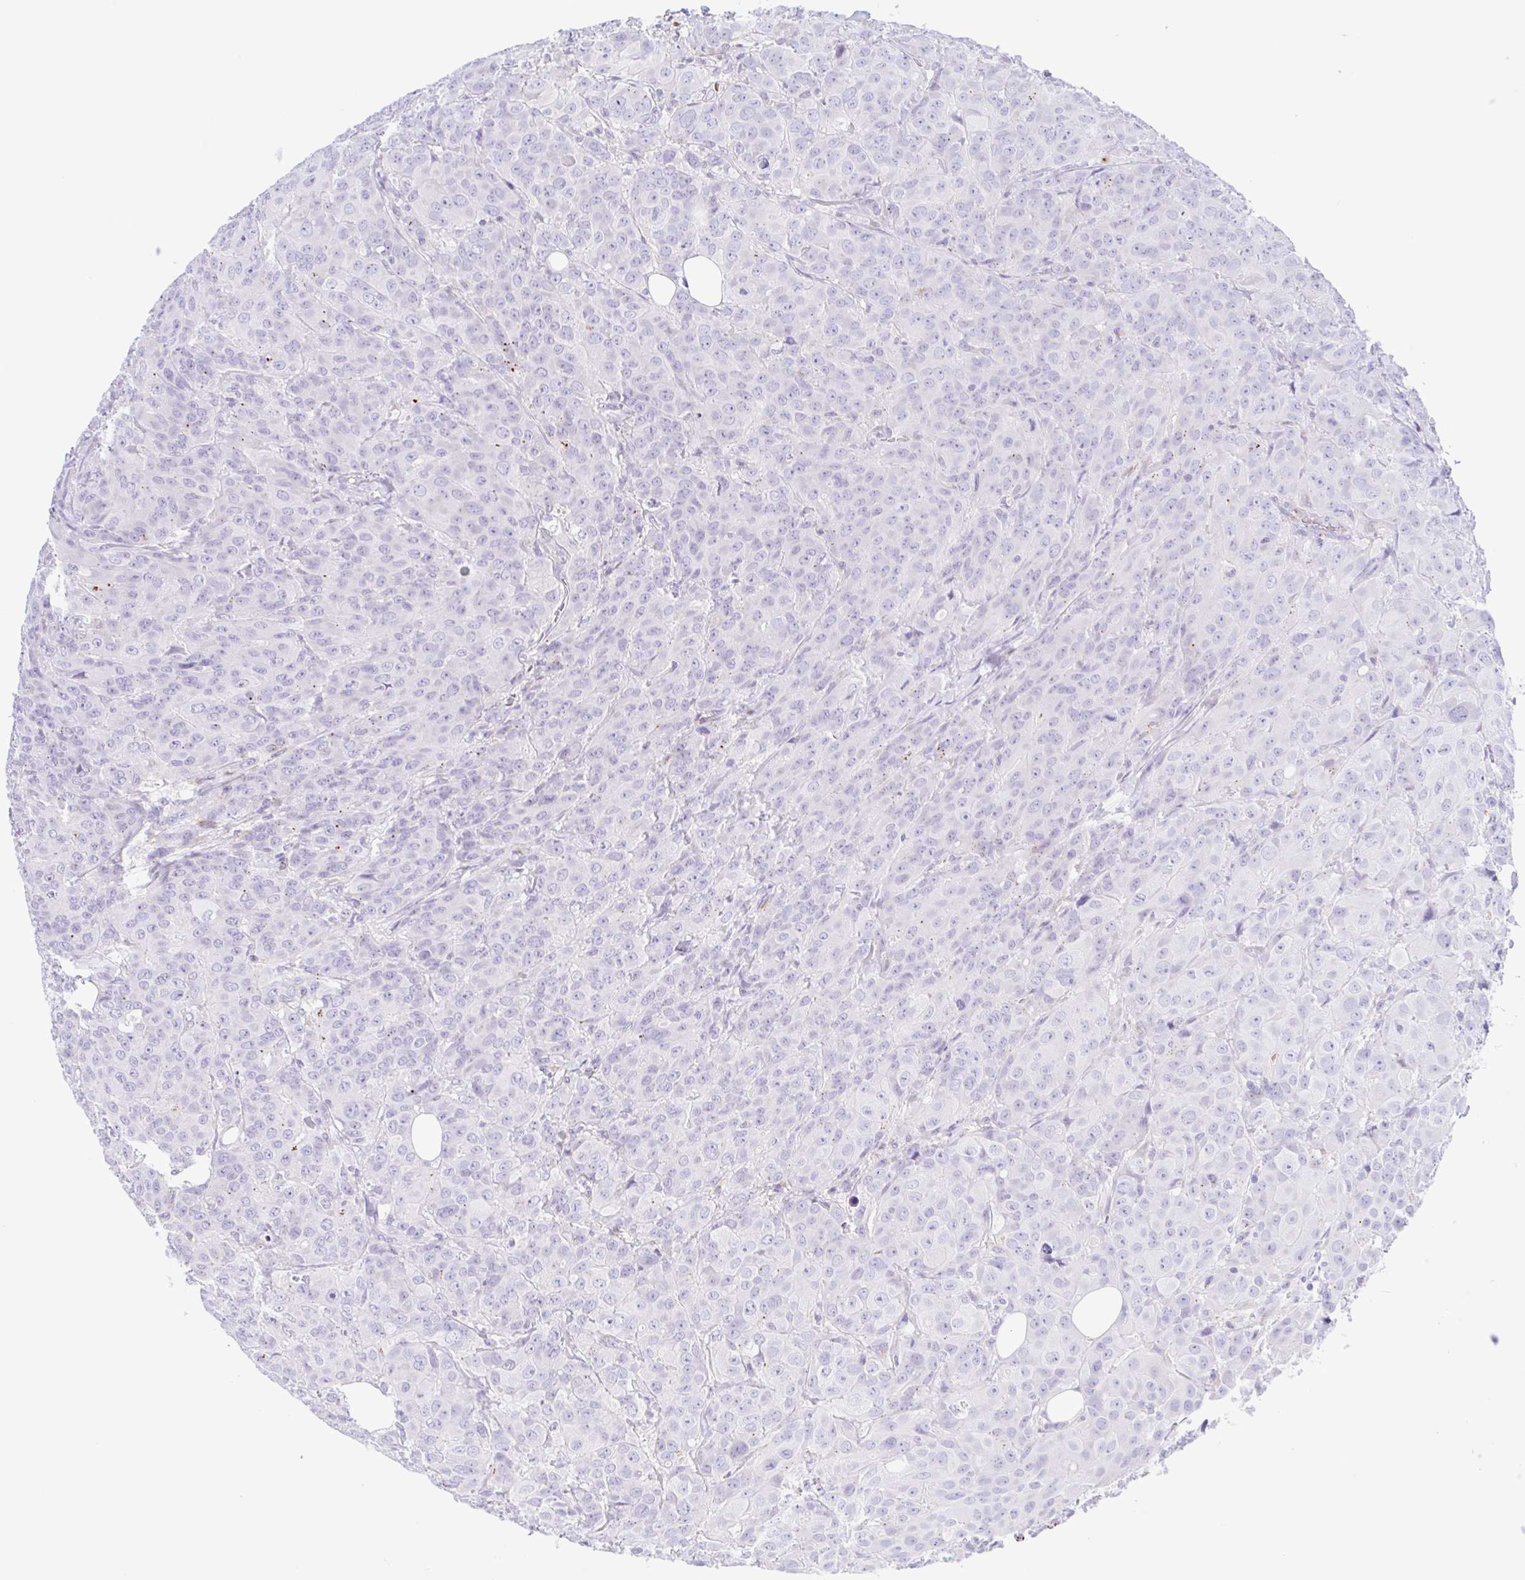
{"staining": {"intensity": "negative", "quantity": "none", "location": "none"}, "tissue": "breast cancer", "cell_type": "Tumor cells", "image_type": "cancer", "snomed": [{"axis": "morphology", "description": "Normal tissue, NOS"}, {"axis": "morphology", "description": "Duct carcinoma"}, {"axis": "topography", "description": "Breast"}], "caption": "A micrograph of human breast intraductal carcinoma is negative for staining in tumor cells.", "gene": "ANKRD9", "patient": {"sex": "female", "age": 43}}